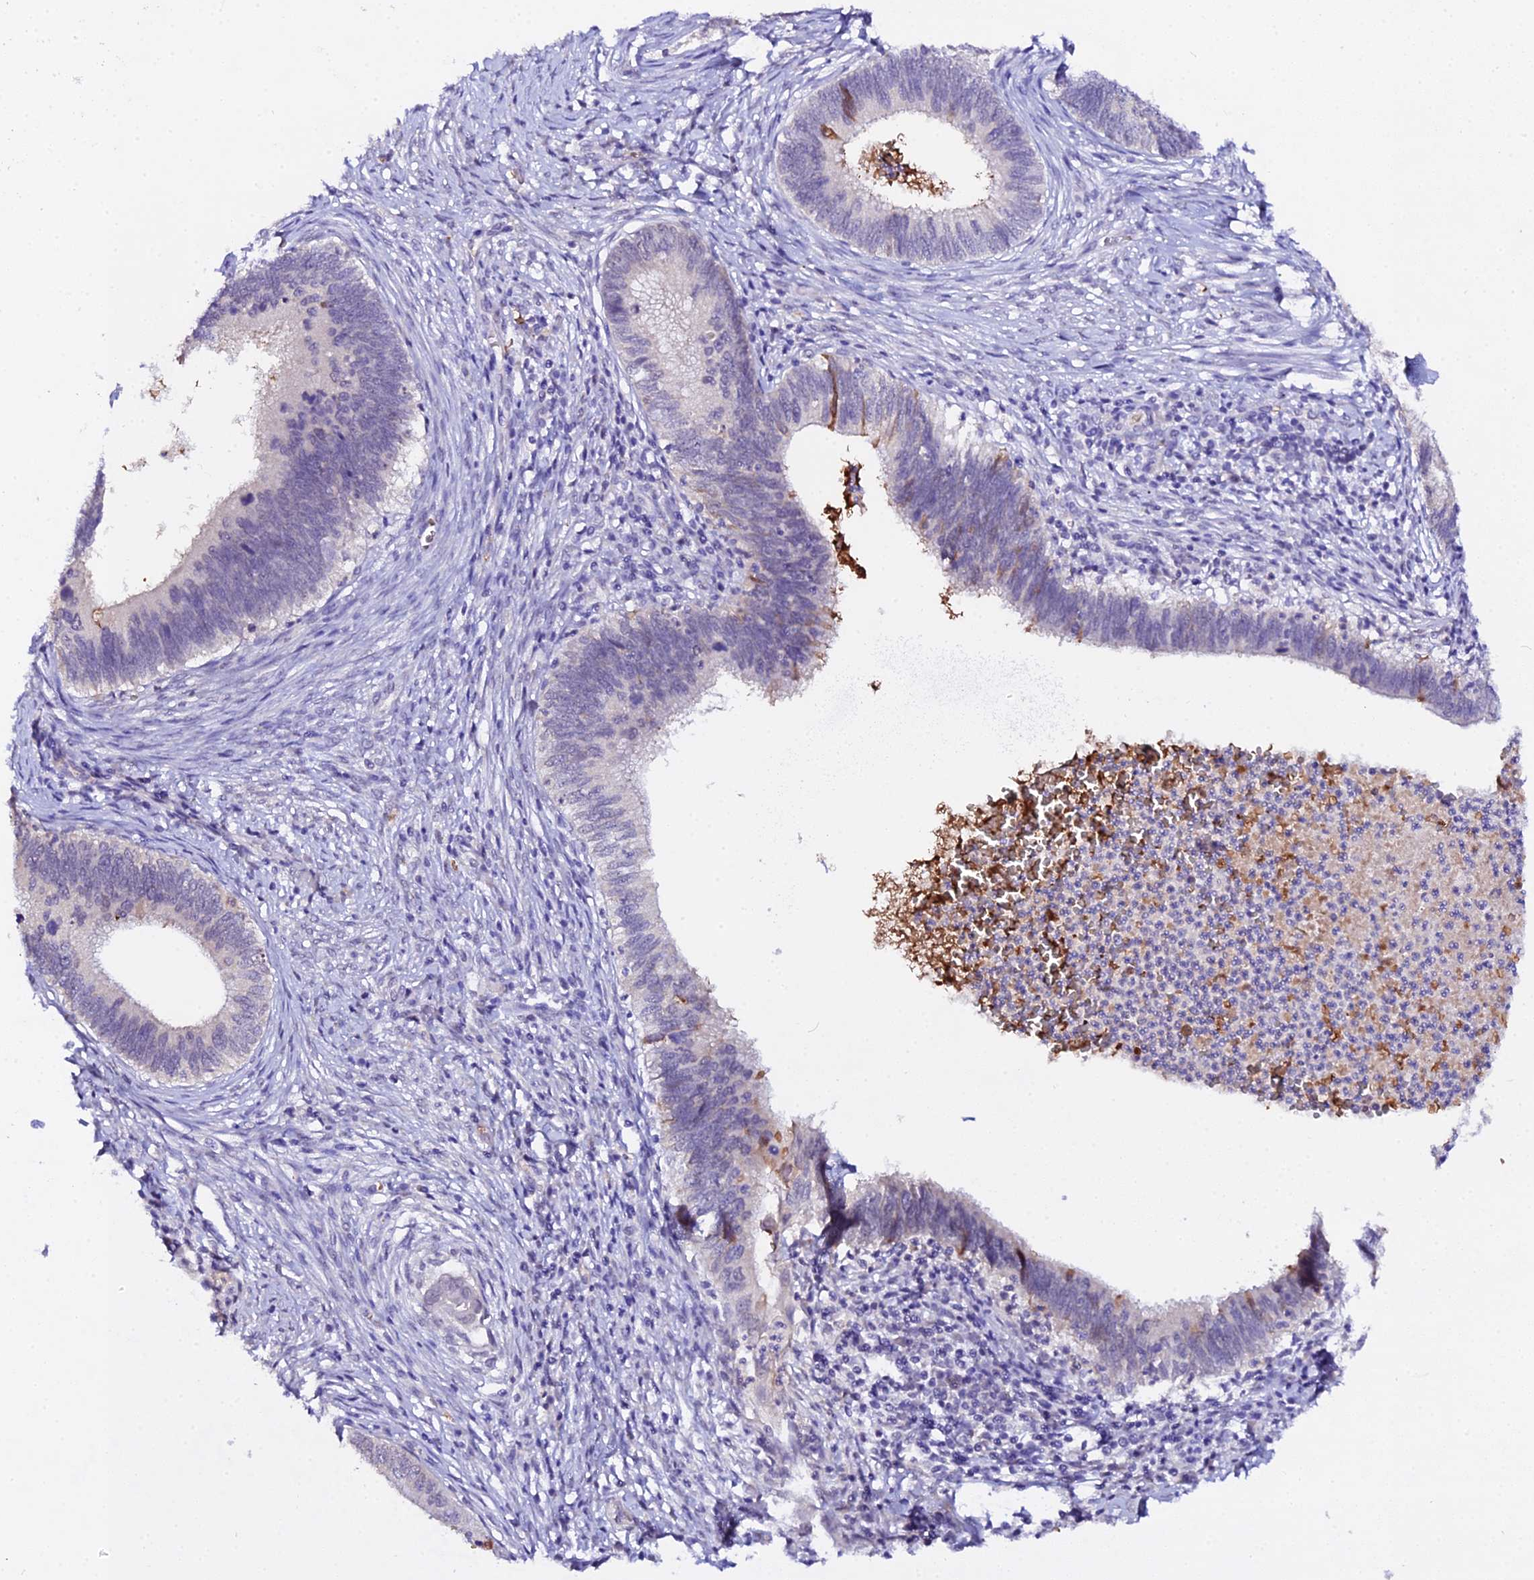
{"staining": {"intensity": "negative", "quantity": "none", "location": "none"}, "tissue": "cervical cancer", "cell_type": "Tumor cells", "image_type": "cancer", "snomed": [{"axis": "morphology", "description": "Adenocarcinoma, NOS"}, {"axis": "topography", "description": "Cervix"}], "caption": "Immunohistochemistry (IHC) micrograph of neoplastic tissue: human cervical adenocarcinoma stained with DAB shows no significant protein expression in tumor cells.", "gene": "CFAP45", "patient": {"sex": "female", "age": 42}}